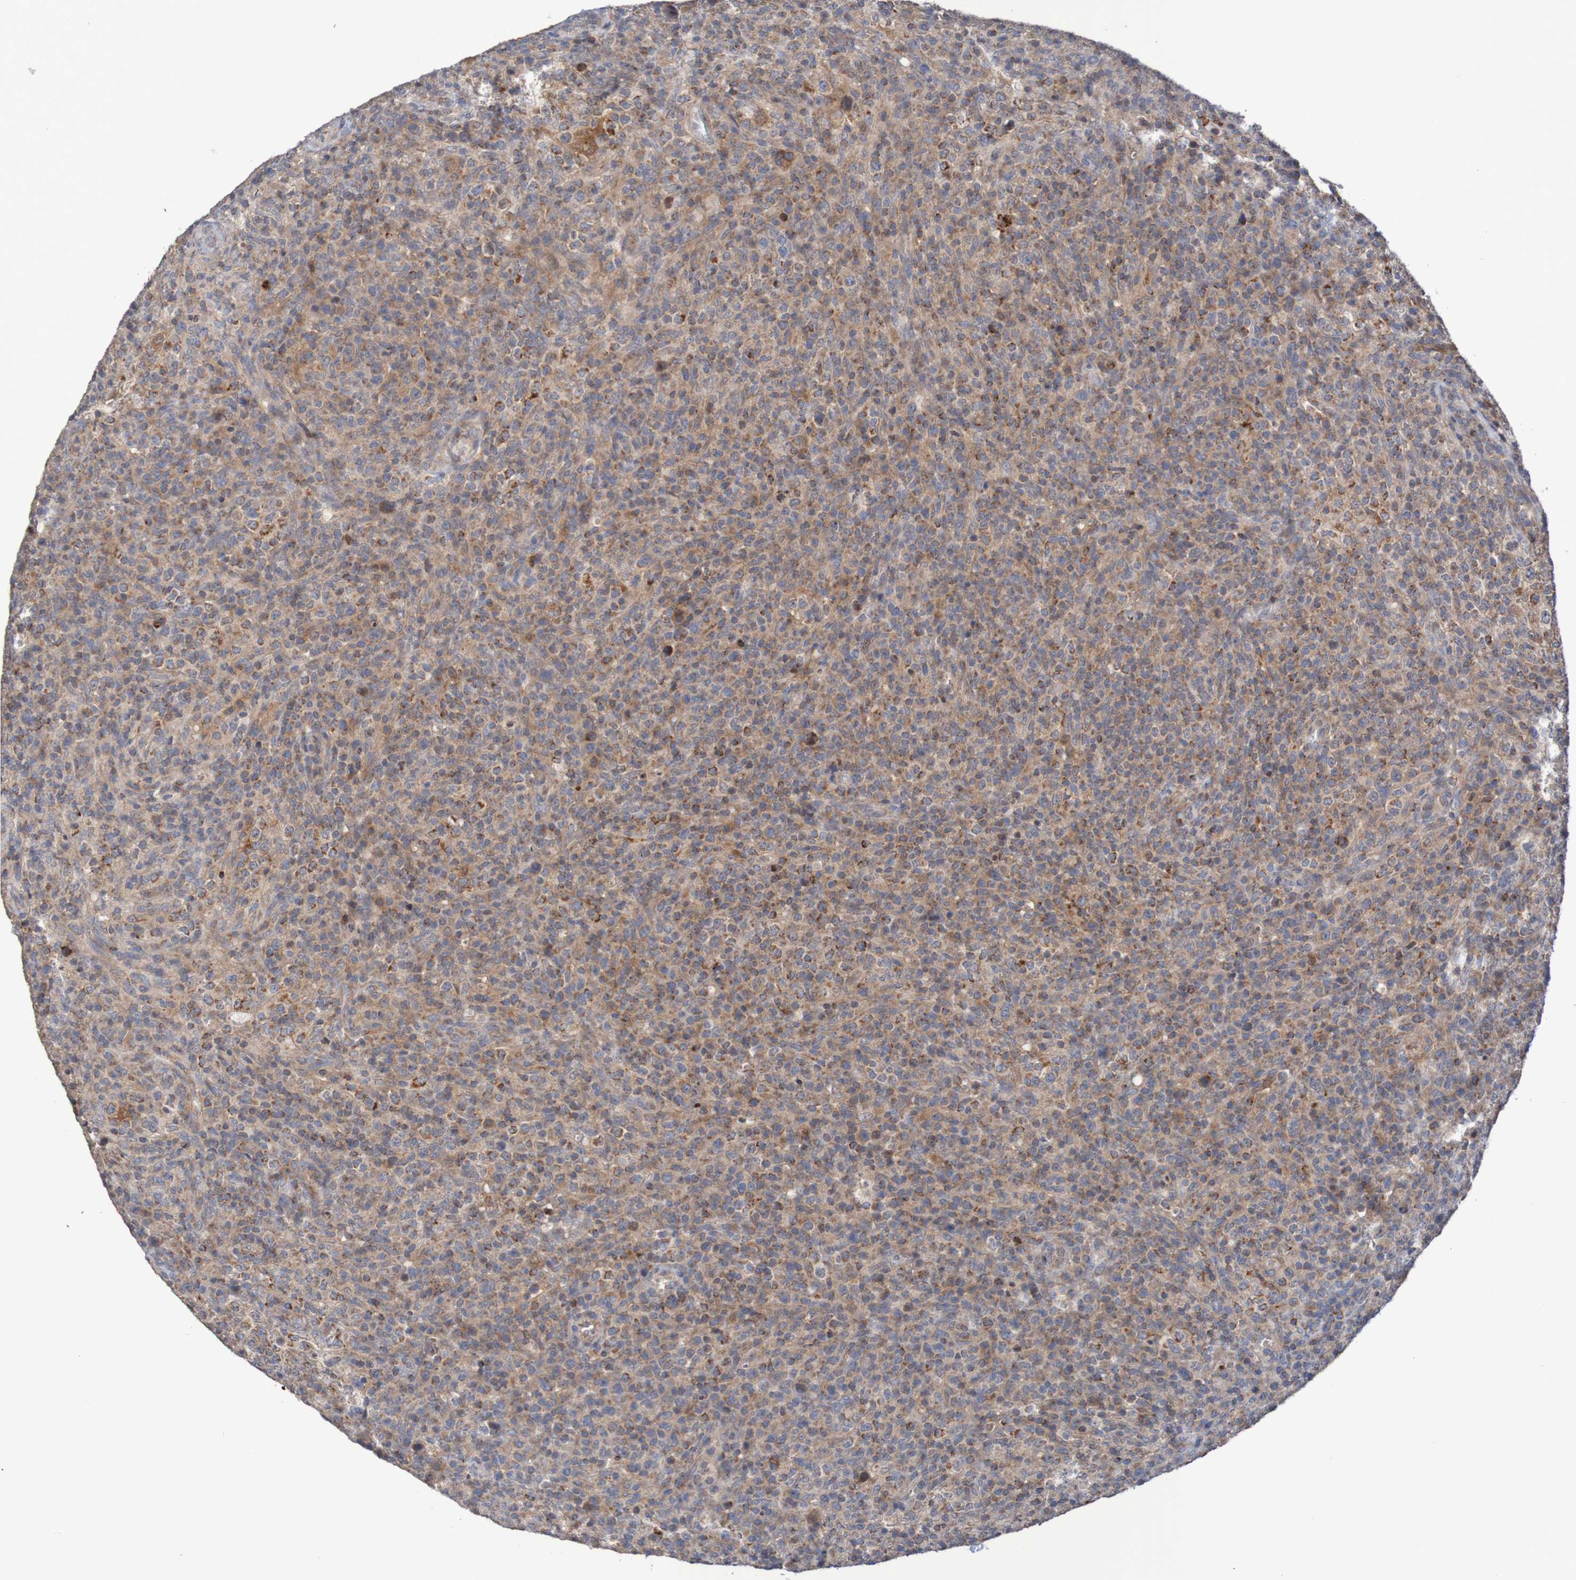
{"staining": {"intensity": "moderate", "quantity": ">75%", "location": "cytoplasmic/membranous"}, "tissue": "lymphoma", "cell_type": "Tumor cells", "image_type": "cancer", "snomed": [{"axis": "morphology", "description": "Malignant lymphoma, non-Hodgkin's type, High grade"}, {"axis": "topography", "description": "Lymph node"}], "caption": "Immunohistochemistry (IHC) (DAB (3,3'-diaminobenzidine)) staining of human malignant lymphoma, non-Hodgkin's type (high-grade) demonstrates moderate cytoplasmic/membranous protein expression in approximately >75% of tumor cells.", "gene": "C3orf18", "patient": {"sex": "female", "age": 76}}